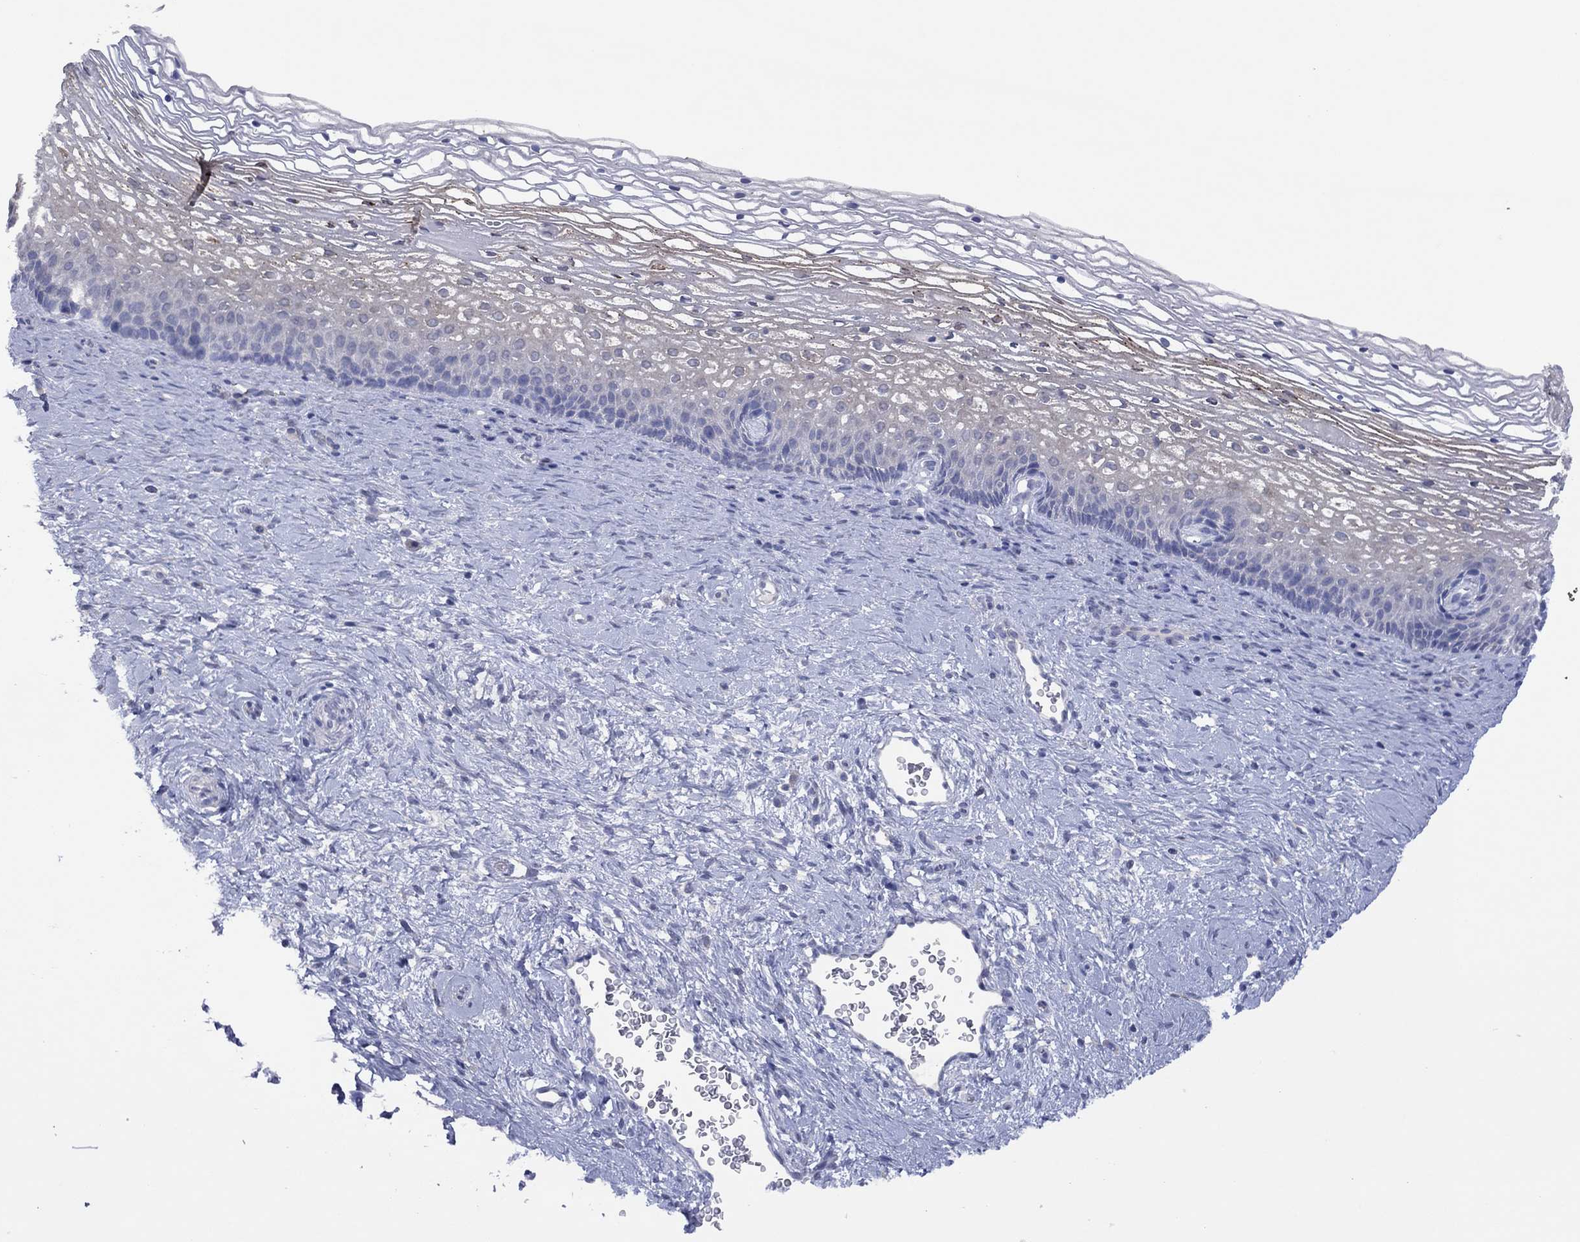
{"staining": {"intensity": "negative", "quantity": "none", "location": "none"}, "tissue": "cervix", "cell_type": "Glandular cells", "image_type": "normal", "snomed": [{"axis": "morphology", "description": "Normal tissue, NOS"}, {"axis": "topography", "description": "Cervix"}], "caption": "IHC image of unremarkable cervix stained for a protein (brown), which demonstrates no staining in glandular cells.", "gene": "CYP2B6", "patient": {"sex": "female", "age": 34}}